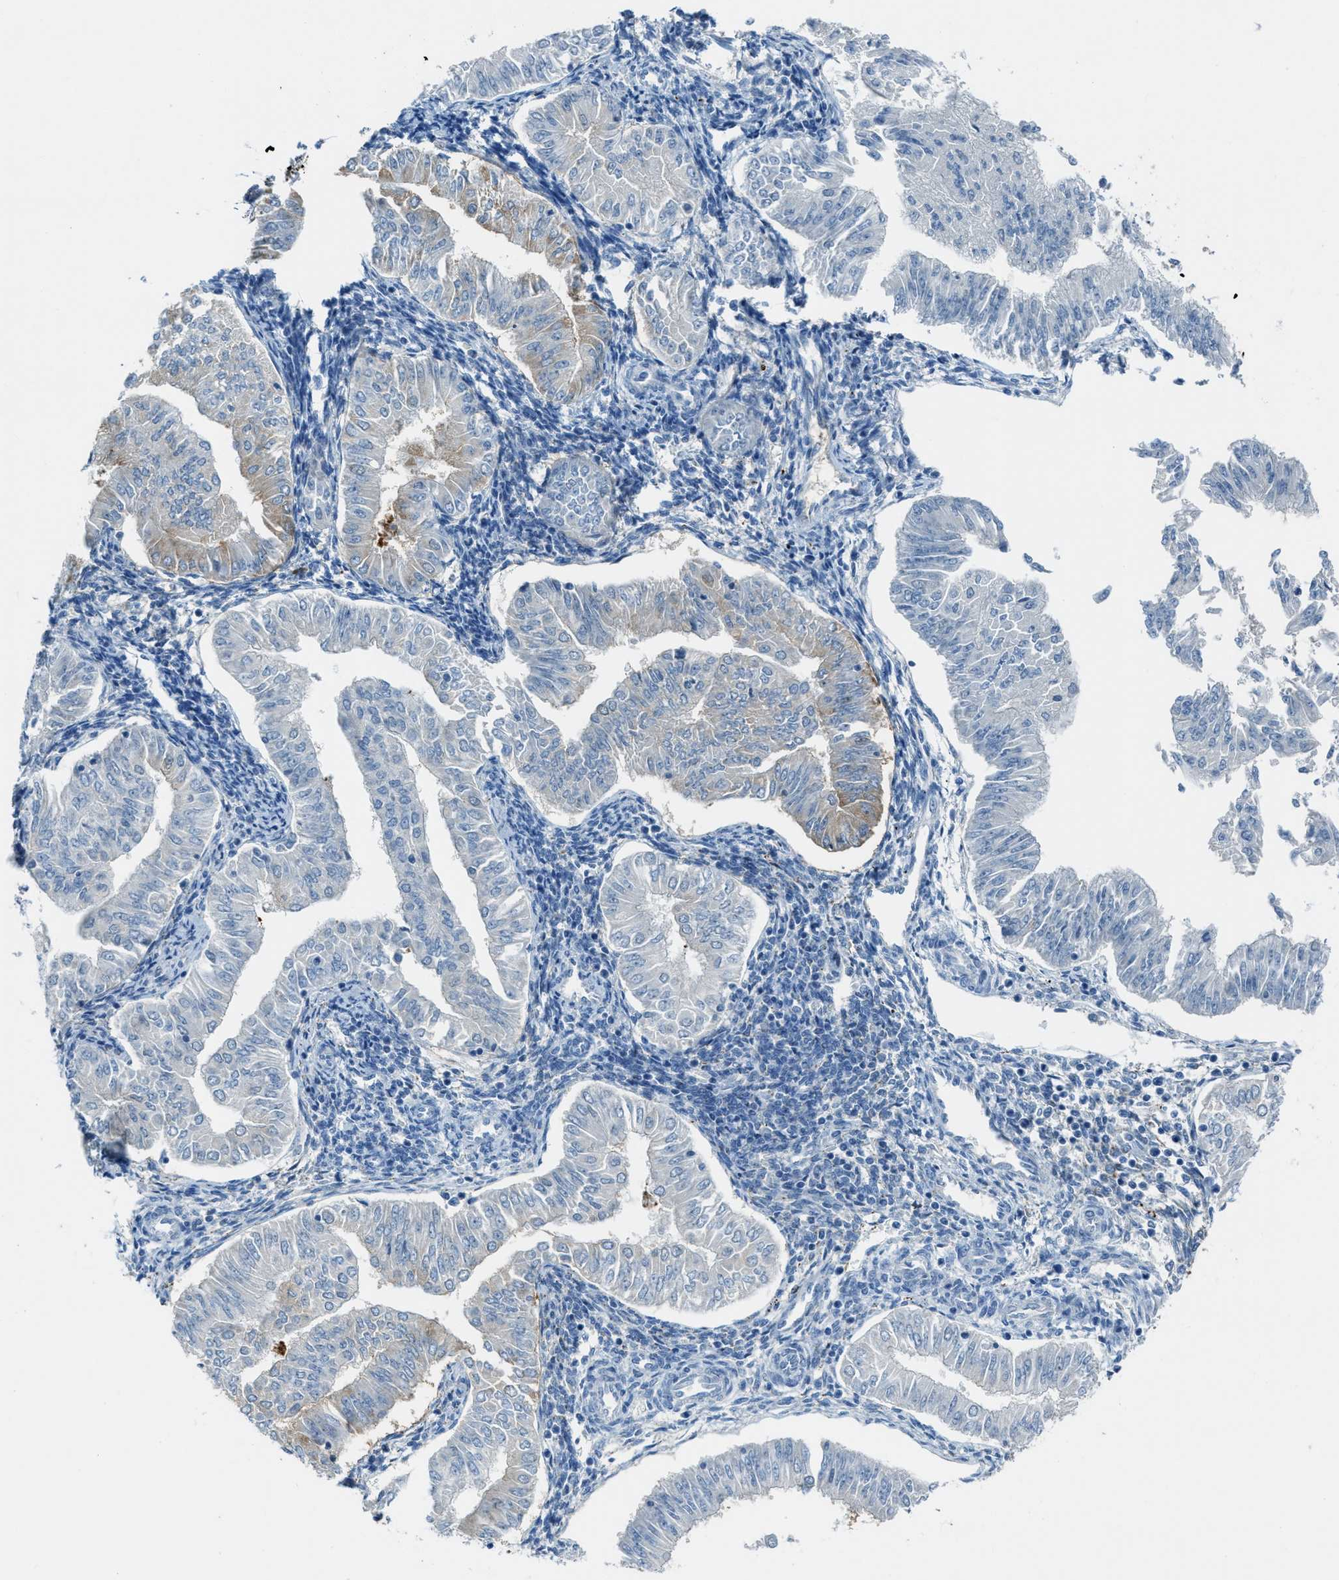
{"staining": {"intensity": "negative", "quantity": "none", "location": "none"}, "tissue": "endometrial cancer", "cell_type": "Tumor cells", "image_type": "cancer", "snomed": [{"axis": "morphology", "description": "Normal tissue, NOS"}, {"axis": "morphology", "description": "Adenocarcinoma, NOS"}, {"axis": "topography", "description": "Endometrium"}], "caption": "High magnification brightfield microscopy of adenocarcinoma (endometrial) stained with DAB (brown) and counterstained with hematoxylin (blue): tumor cells show no significant staining.", "gene": "CDON", "patient": {"sex": "female", "age": 53}}